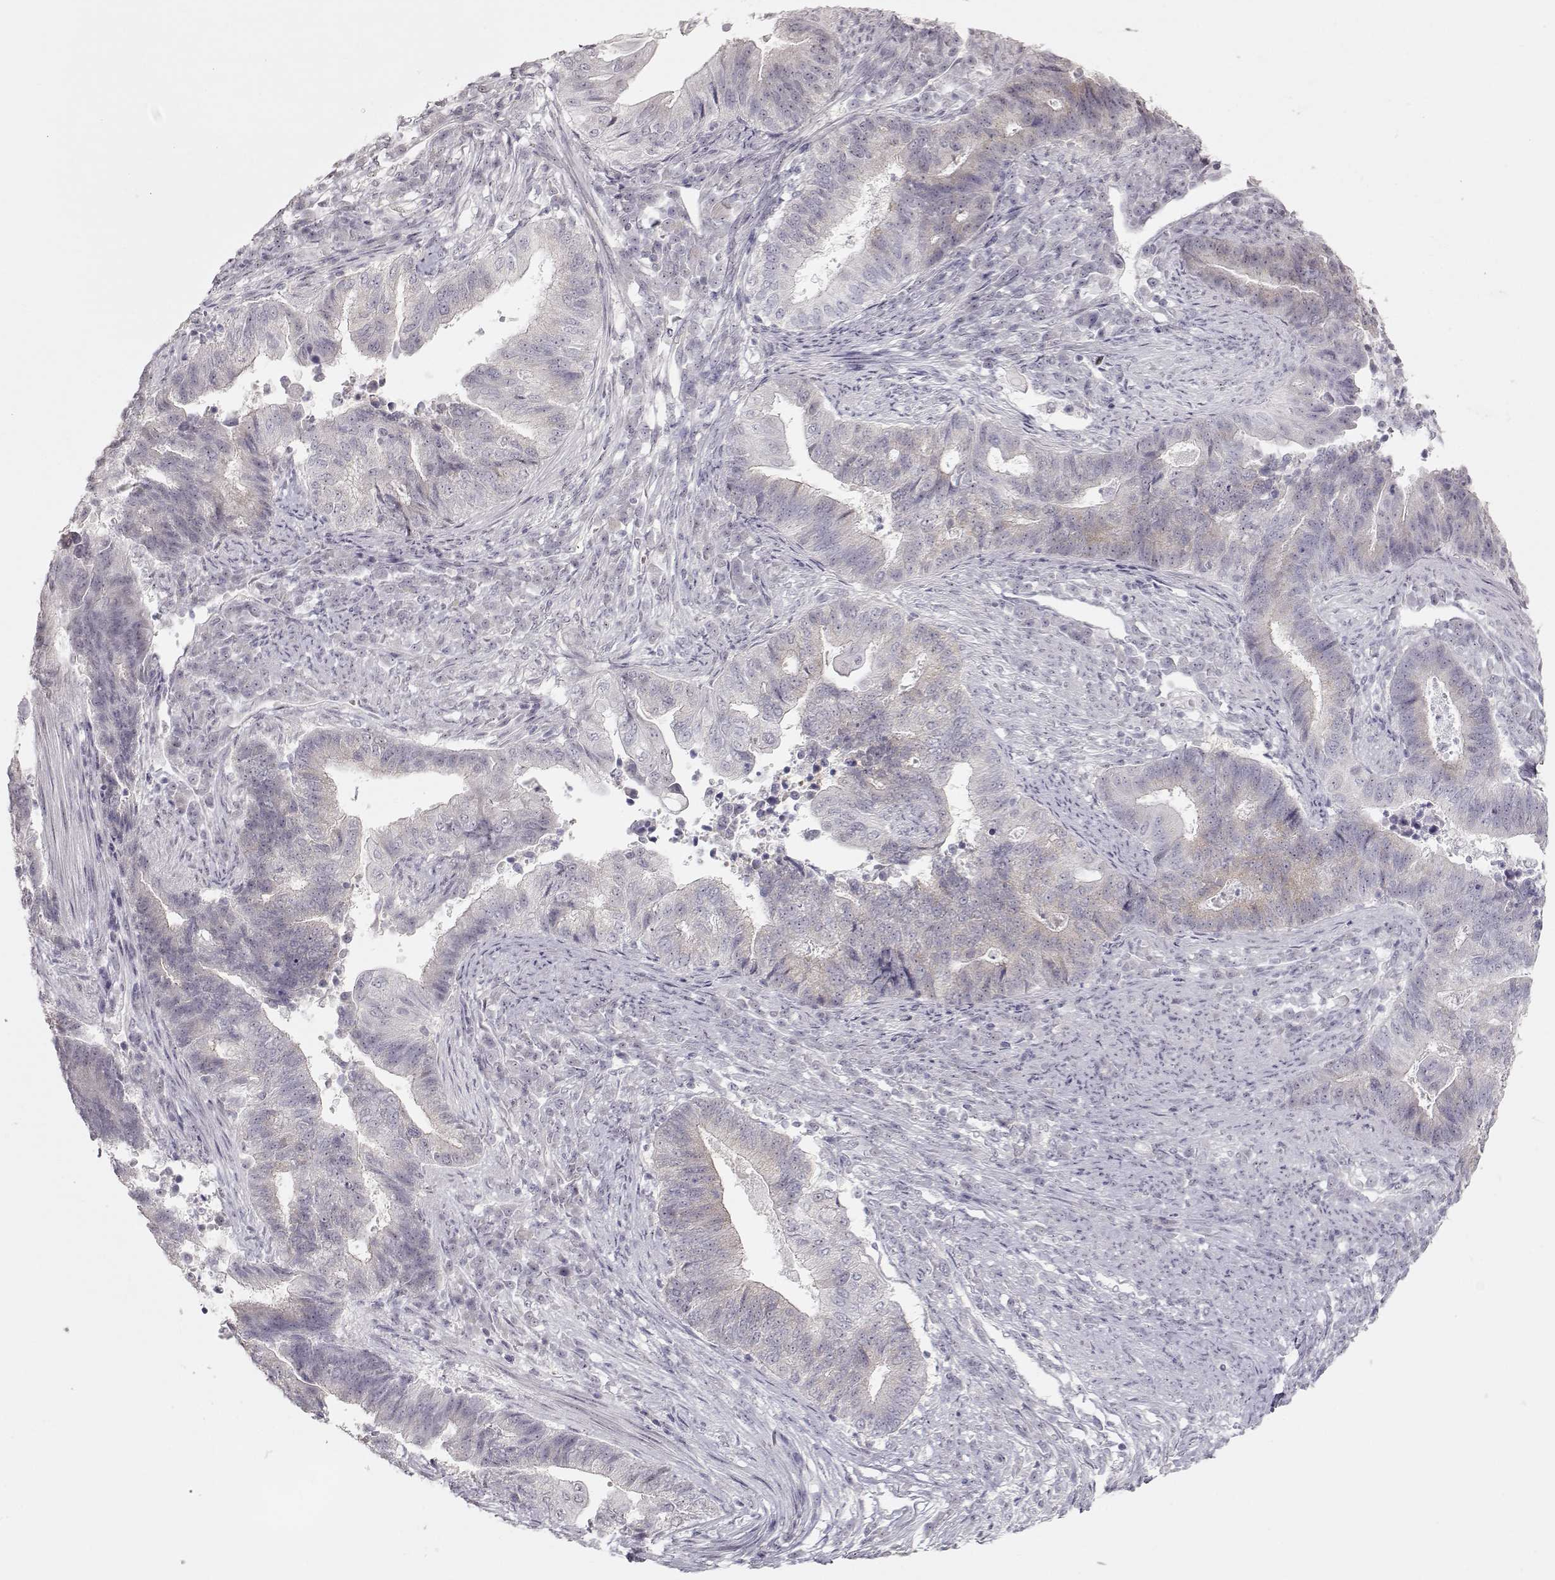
{"staining": {"intensity": "negative", "quantity": "none", "location": "none"}, "tissue": "endometrial cancer", "cell_type": "Tumor cells", "image_type": "cancer", "snomed": [{"axis": "morphology", "description": "Adenocarcinoma, NOS"}, {"axis": "topography", "description": "Uterus"}, {"axis": "topography", "description": "Endometrium"}], "caption": "Immunohistochemistry of human endometrial cancer (adenocarcinoma) demonstrates no staining in tumor cells.", "gene": "FAM205A", "patient": {"sex": "female", "age": 54}}